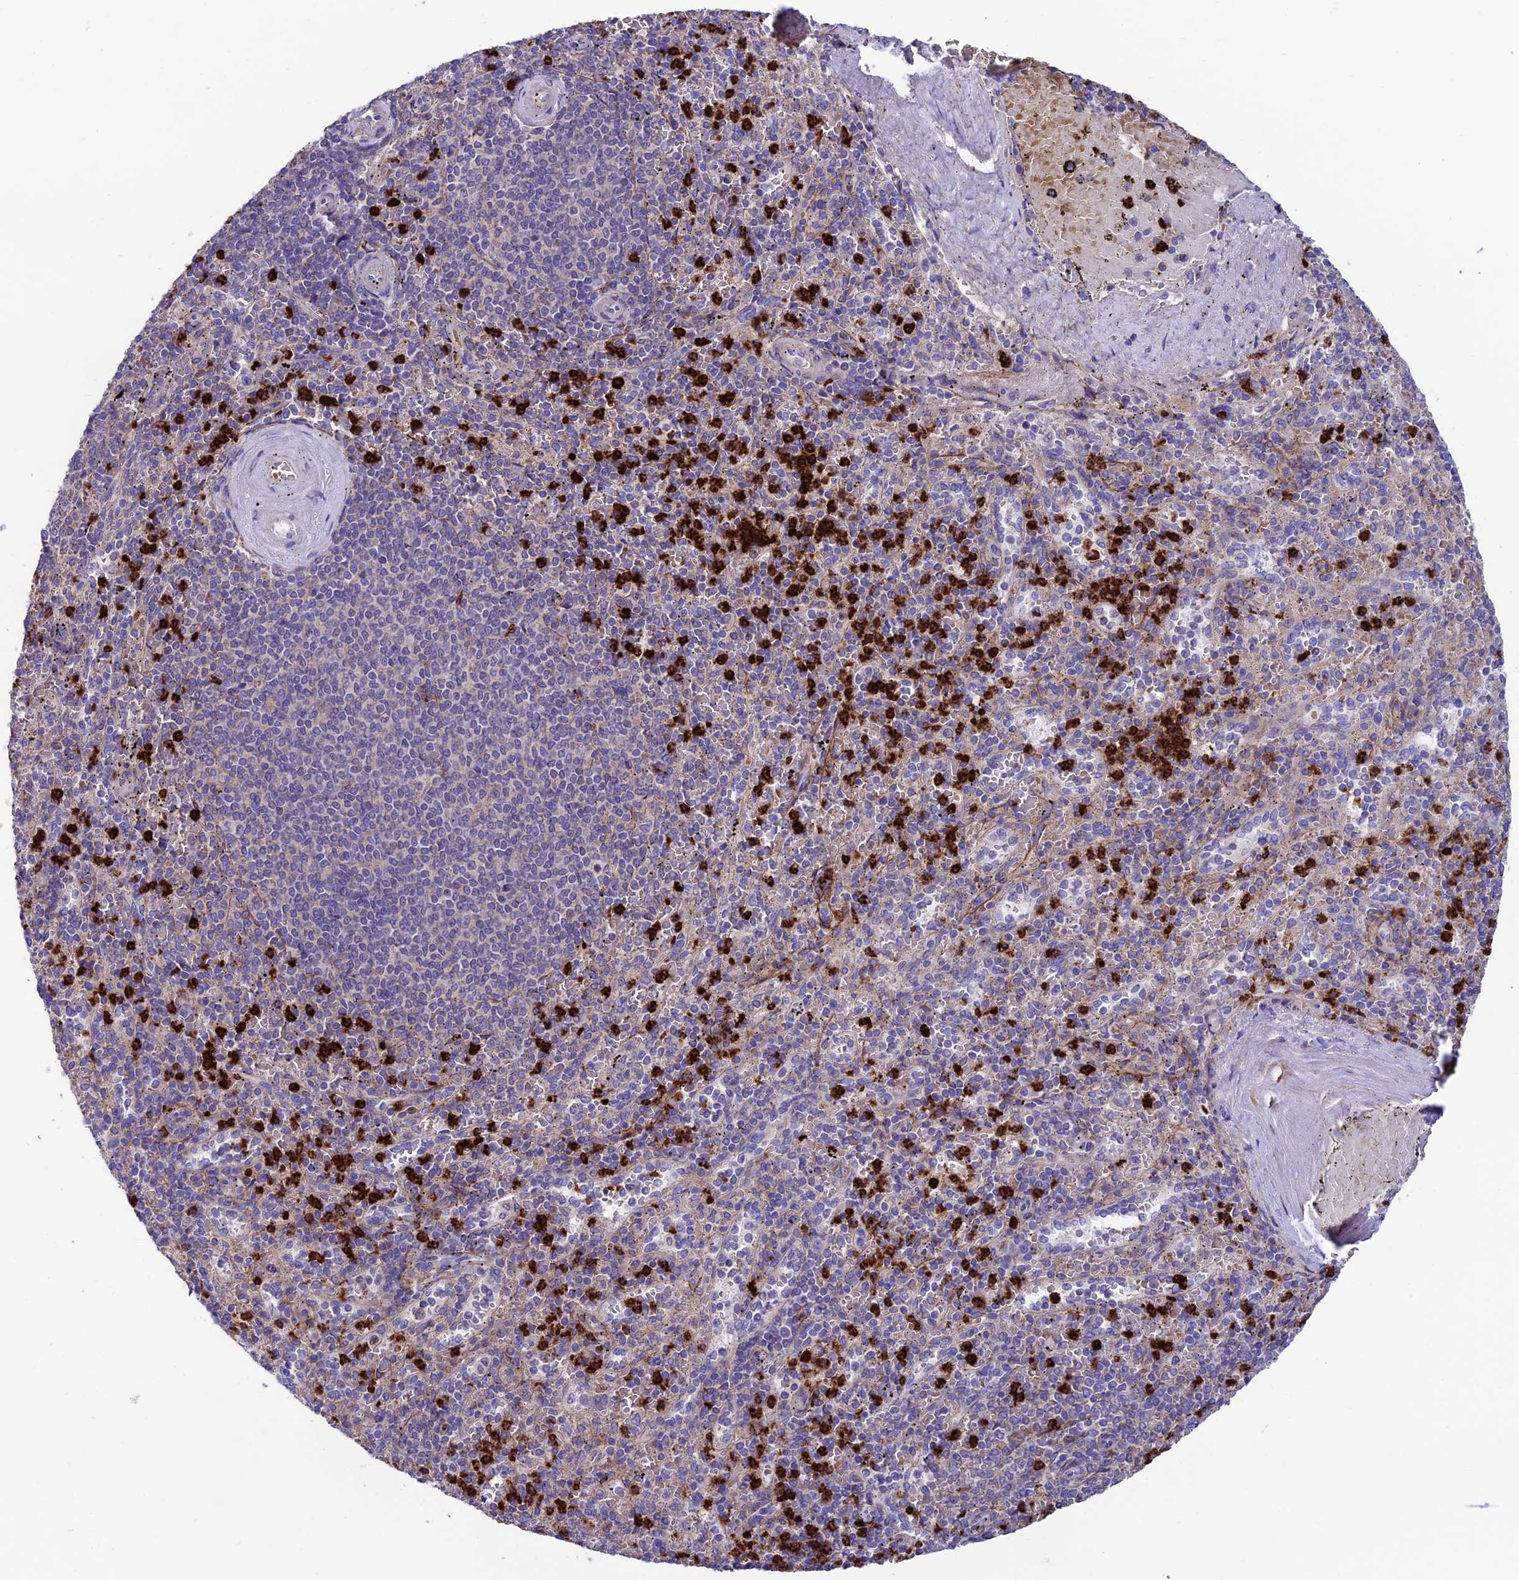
{"staining": {"intensity": "strong", "quantity": "<25%", "location": "cytoplasmic/membranous"}, "tissue": "spleen", "cell_type": "Cells in red pulp", "image_type": "normal", "snomed": [{"axis": "morphology", "description": "Normal tissue, NOS"}, {"axis": "topography", "description": "Spleen"}], "caption": "This photomicrograph demonstrates immunohistochemistry (IHC) staining of benign spleen, with medium strong cytoplasmic/membranous staining in about <25% of cells in red pulp.", "gene": "COL6A6", "patient": {"sex": "male", "age": 82}}